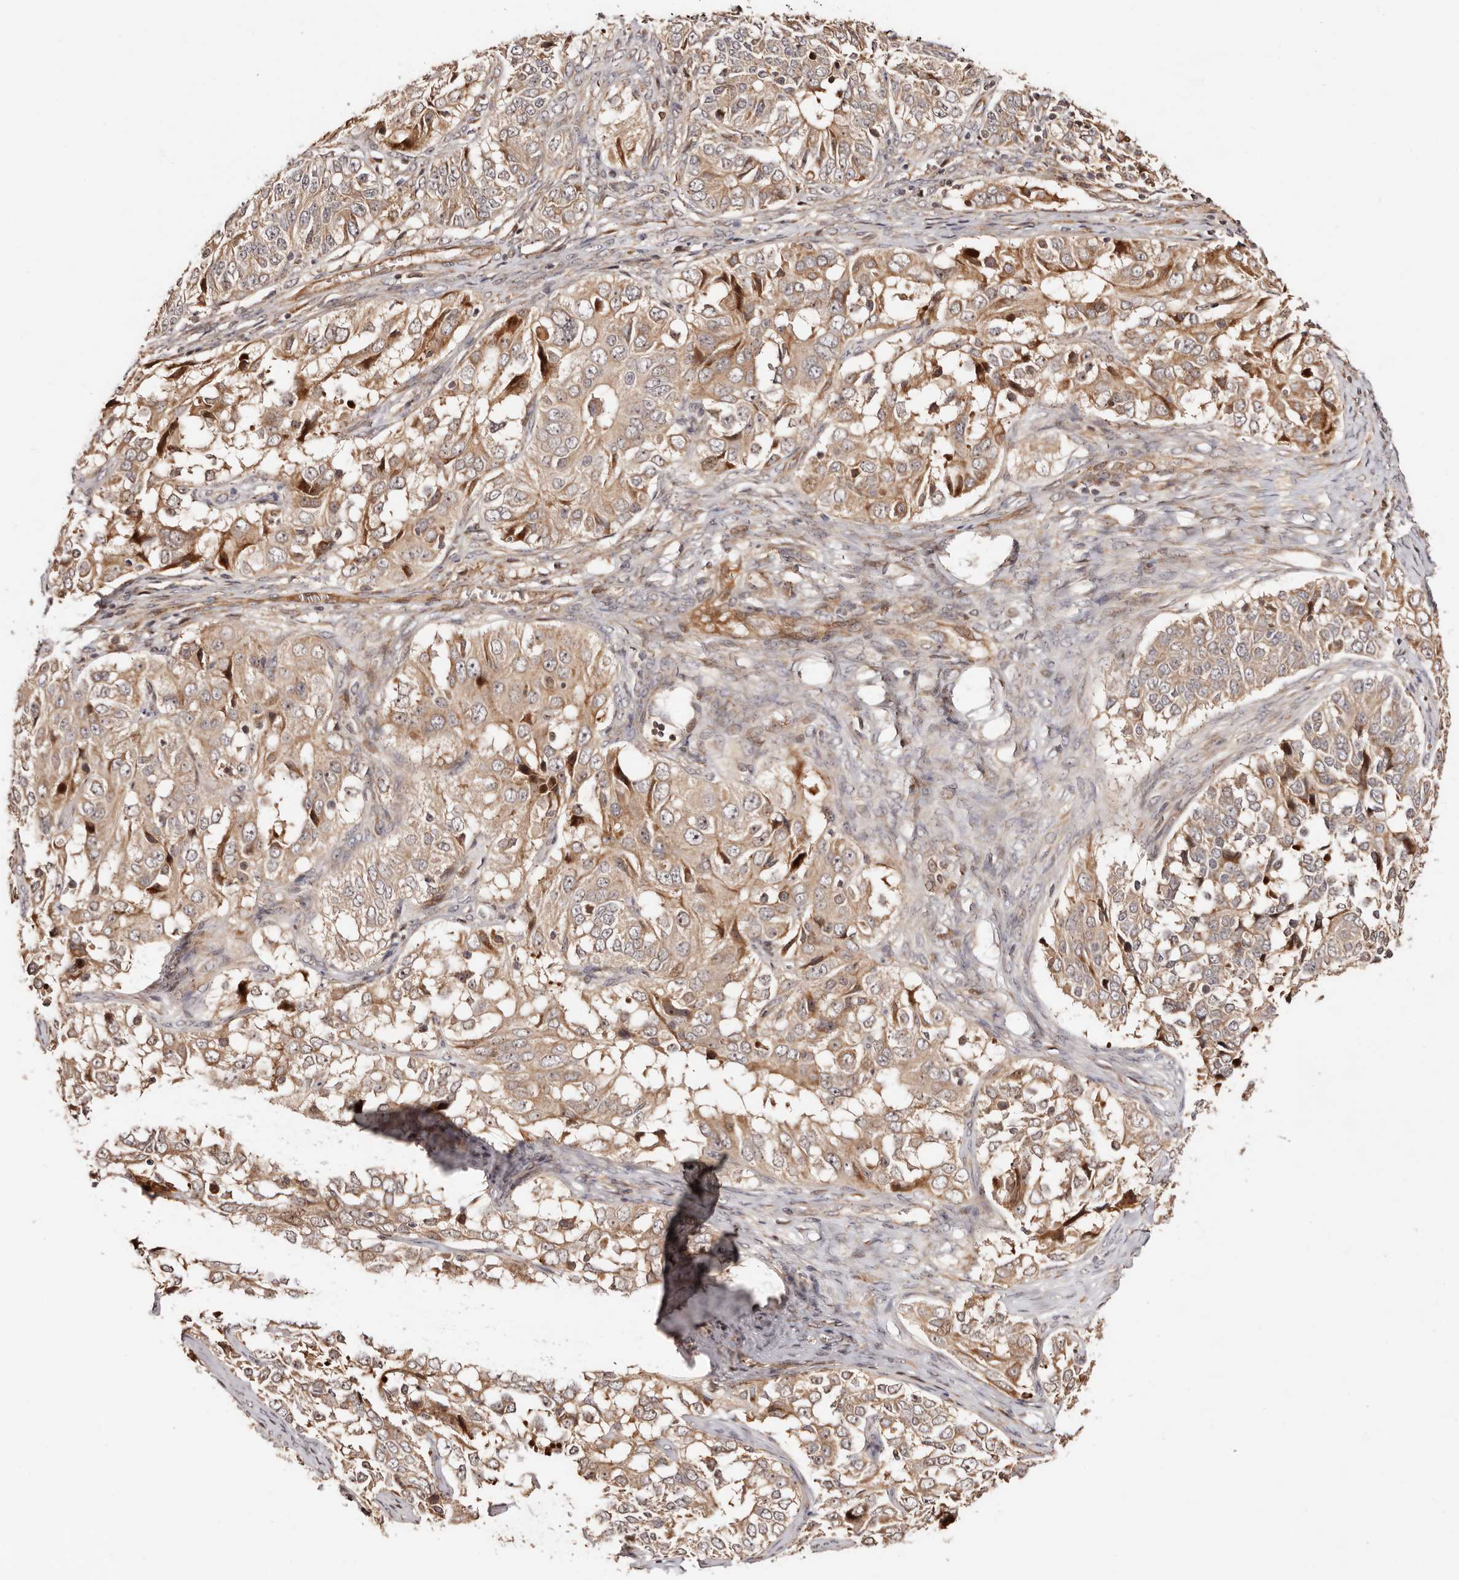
{"staining": {"intensity": "moderate", "quantity": "25%-75%", "location": "cytoplasmic/membranous,nuclear"}, "tissue": "ovarian cancer", "cell_type": "Tumor cells", "image_type": "cancer", "snomed": [{"axis": "morphology", "description": "Carcinoma, endometroid"}, {"axis": "topography", "description": "Ovary"}], "caption": "A micrograph showing moderate cytoplasmic/membranous and nuclear positivity in about 25%-75% of tumor cells in ovarian cancer, as visualized by brown immunohistochemical staining.", "gene": "PTPN22", "patient": {"sex": "female", "age": 51}}